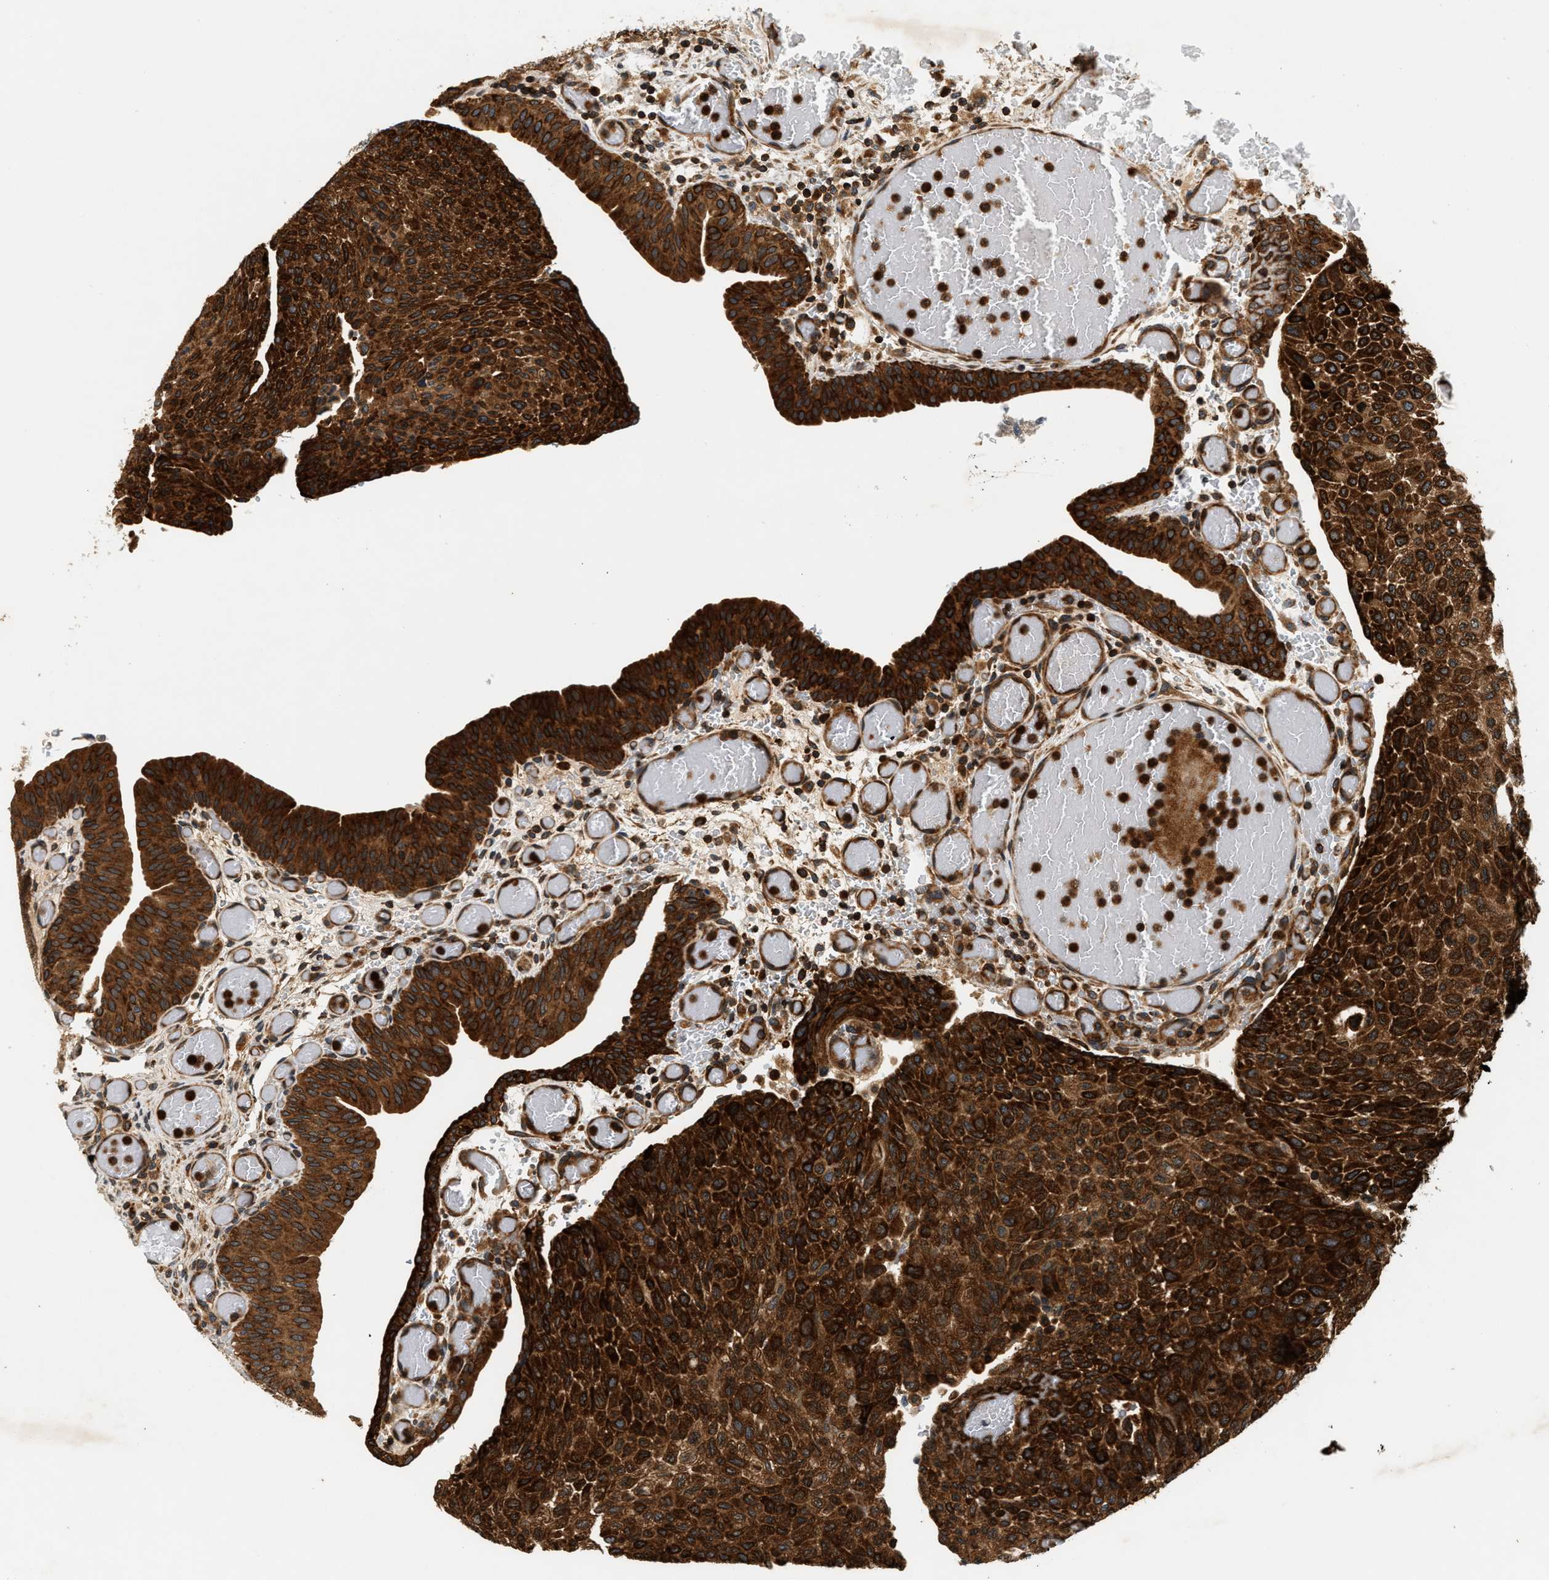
{"staining": {"intensity": "strong", "quantity": ">75%", "location": "cytoplasmic/membranous"}, "tissue": "urothelial cancer", "cell_type": "Tumor cells", "image_type": "cancer", "snomed": [{"axis": "morphology", "description": "Urothelial carcinoma, Low grade"}, {"axis": "morphology", "description": "Urothelial carcinoma, High grade"}, {"axis": "topography", "description": "Urinary bladder"}], "caption": "IHC of human urothelial carcinoma (low-grade) reveals high levels of strong cytoplasmic/membranous expression in about >75% of tumor cells. (IHC, brightfield microscopy, high magnification).", "gene": "SAMD9", "patient": {"sex": "male", "age": 35}}